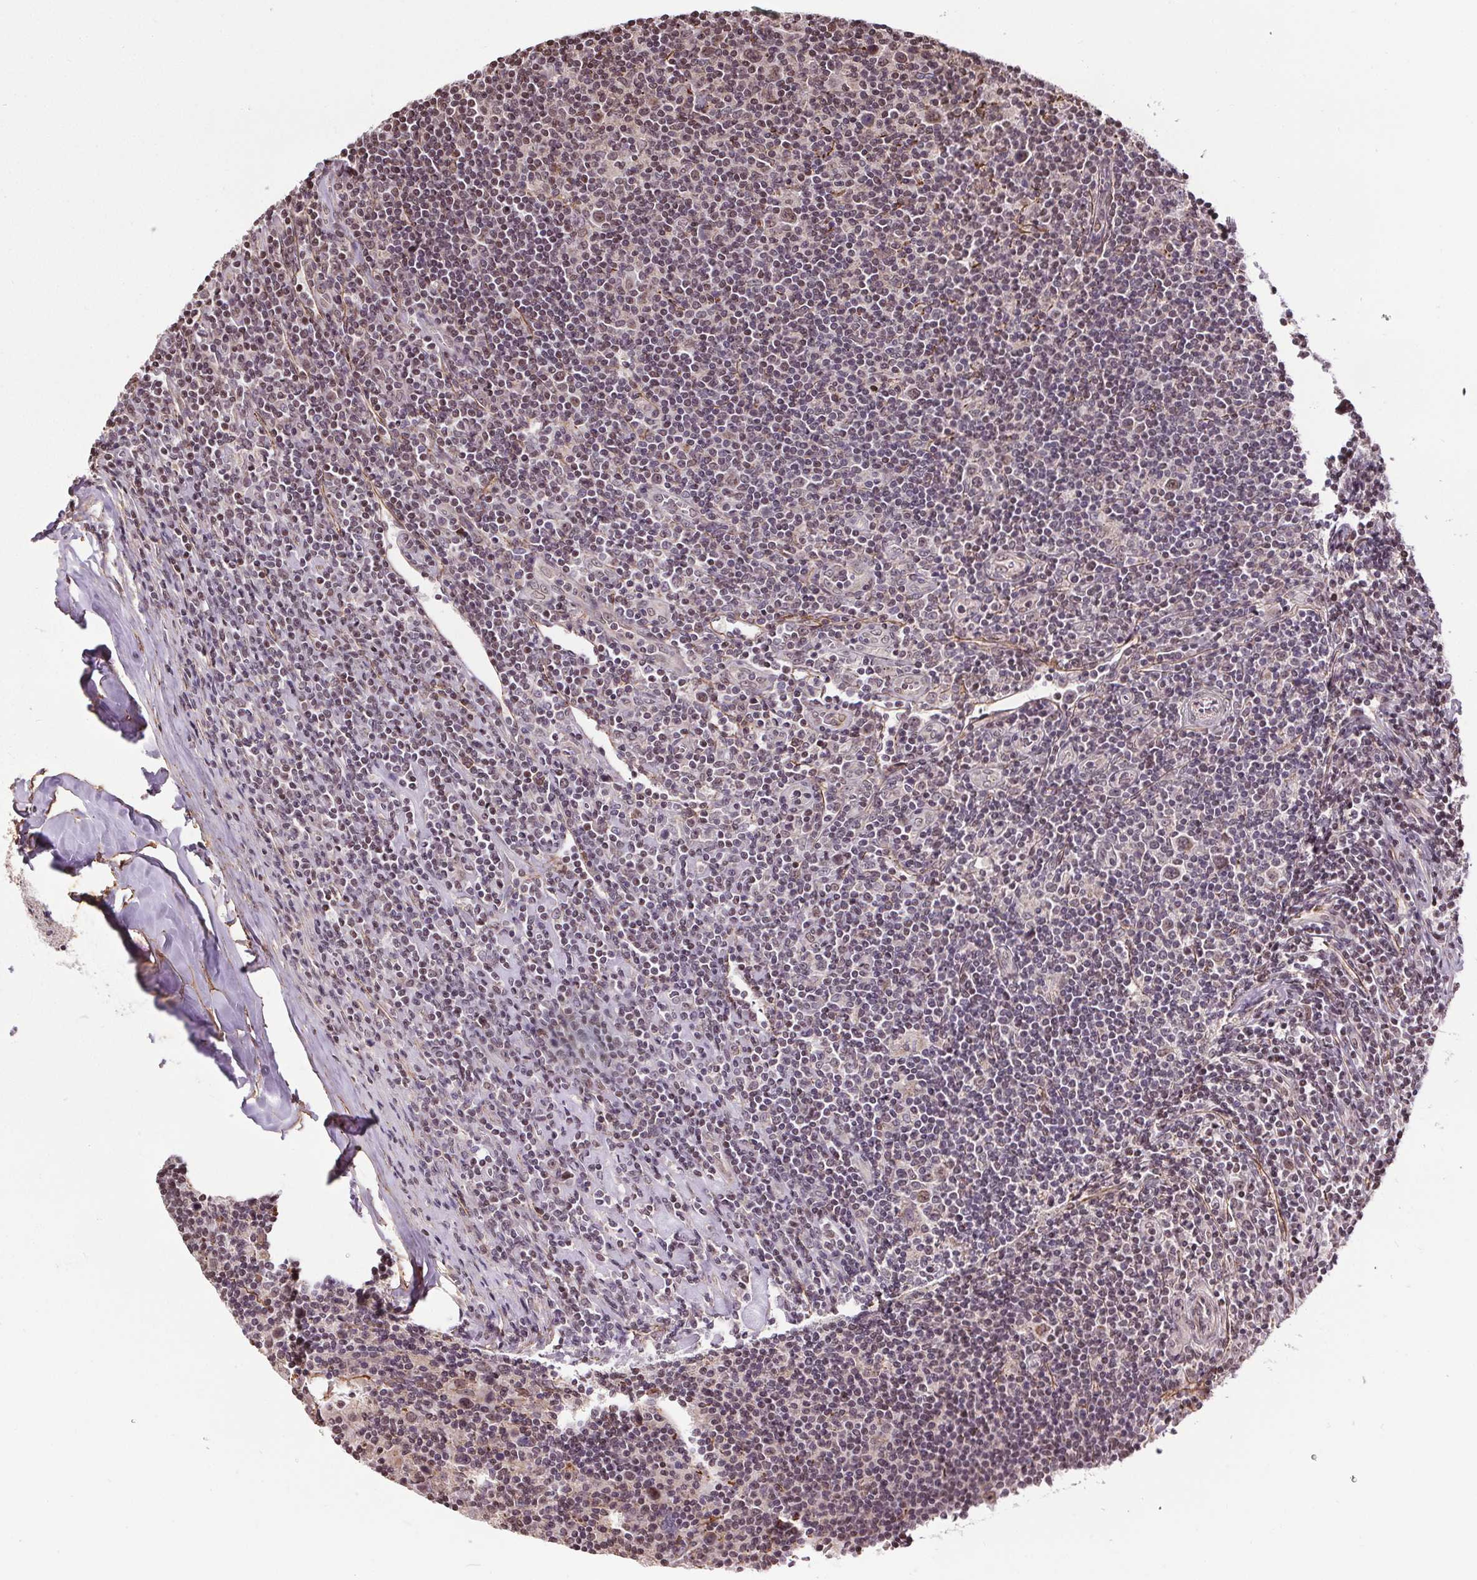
{"staining": {"intensity": "moderate", "quantity": "<25%", "location": "nuclear"}, "tissue": "lymphoma", "cell_type": "Tumor cells", "image_type": "cancer", "snomed": [{"axis": "morphology", "description": "Hodgkin's disease, NOS"}, {"axis": "topography", "description": "Lymph node"}], "caption": "Hodgkin's disease tissue reveals moderate nuclear expression in approximately <25% of tumor cells The protein of interest is stained brown, and the nuclei are stained in blue (DAB (3,3'-diaminobenzidine) IHC with brightfield microscopy, high magnification).", "gene": "KIAA0232", "patient": {"sex": "male", "age": 40}}